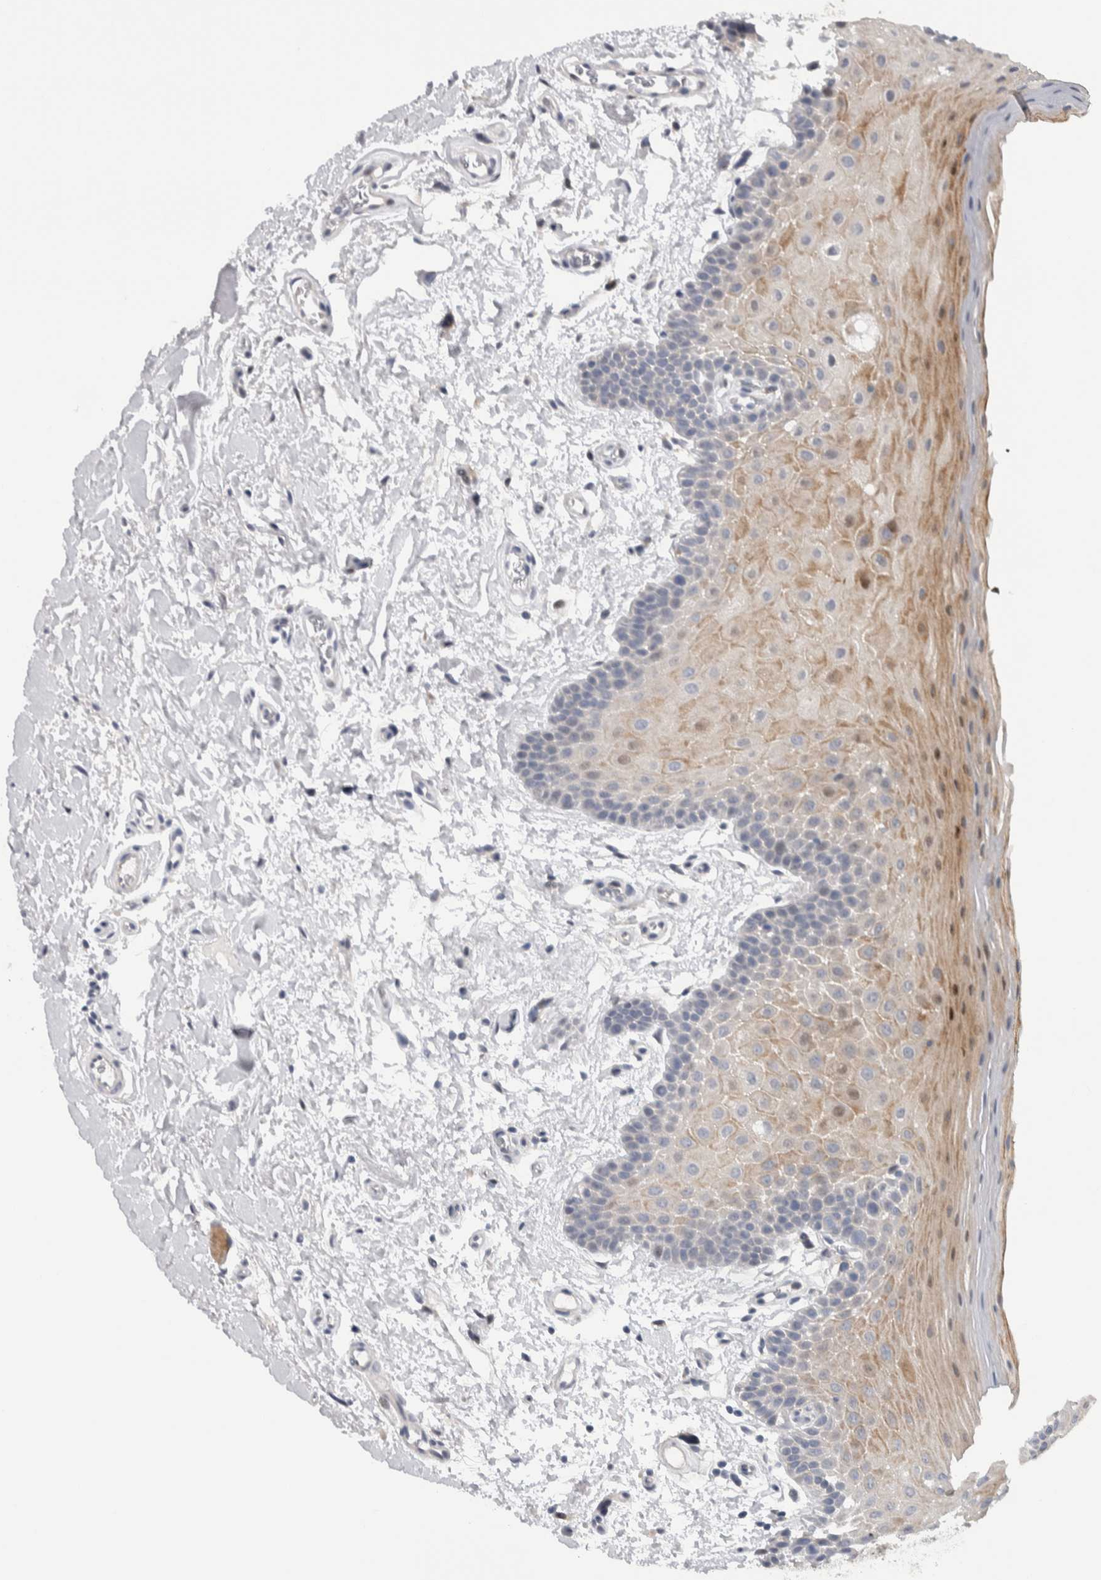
{"staining": {"intensity": "moderate", "quantity": "<25%", "location": "cytoplasmic/membranous"}, "tissue": "oral mucosa", "cell_type": "Squamous epithelial cells", "image_type": "normal", "snomed": [{"axis": "morphology", "description": "Normal tissue, NOS"}, {"axis": "topography", "description": "Oral tissue"}], "caption": "Protein staining displays moderate cytoplasmic/membranous staining in approximately <25% of squamous epithelial cells in normal oral mucosa.", "gene": "PRRG4", "patient": {"sex": "male", "age": 62}}